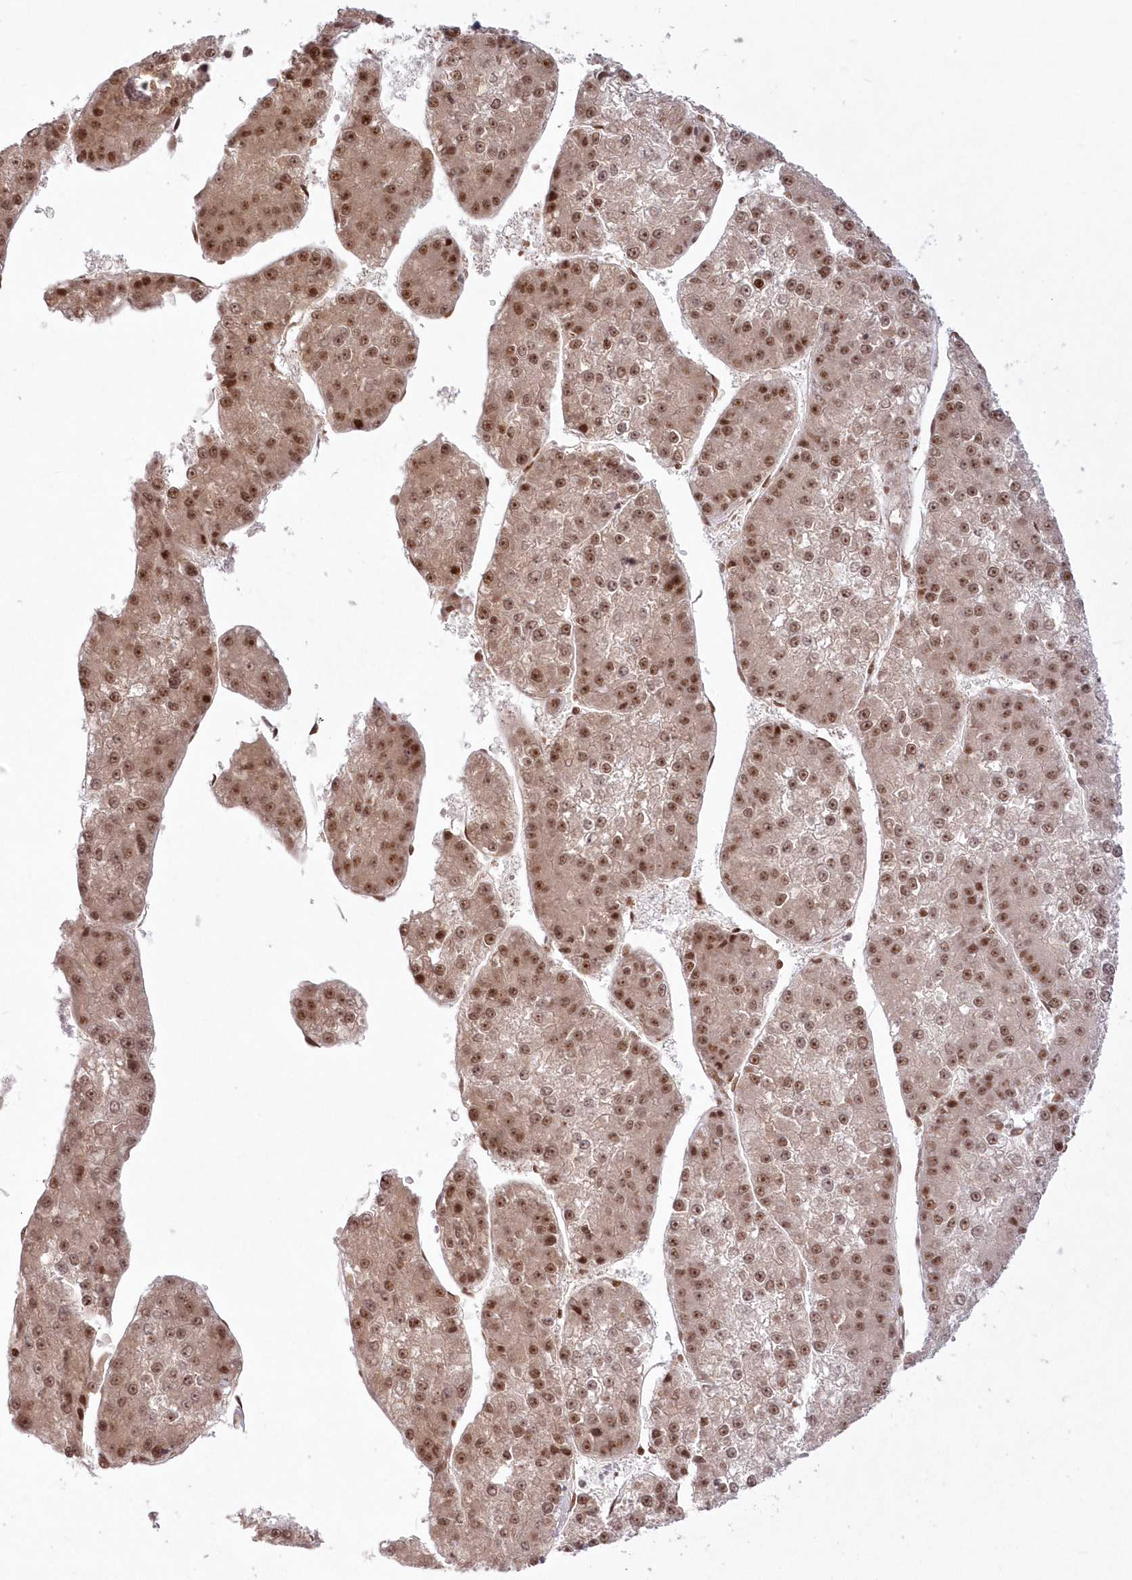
{"staining": {"intensity": "moderate", "quantity": ">75%", "location": "nuclear"}, "tissue": "liver cancer", "cell_type": "Tumor cells", "image_type": "cancer", "snomed": [{"axis": "morphology", "description": "Carcinoma, Hepatocellular, NOS"}, {"axis": "topography", "description": "Liver"}], "caption": "Liver hepatocellular carcinoma tissue displays moderate nuclear positivity in approximately >75% of tumor cells, visualized by immunohistochemistry.", "gene": "TOGARAM2", "patient": {"sex": "female", "age": 73}}